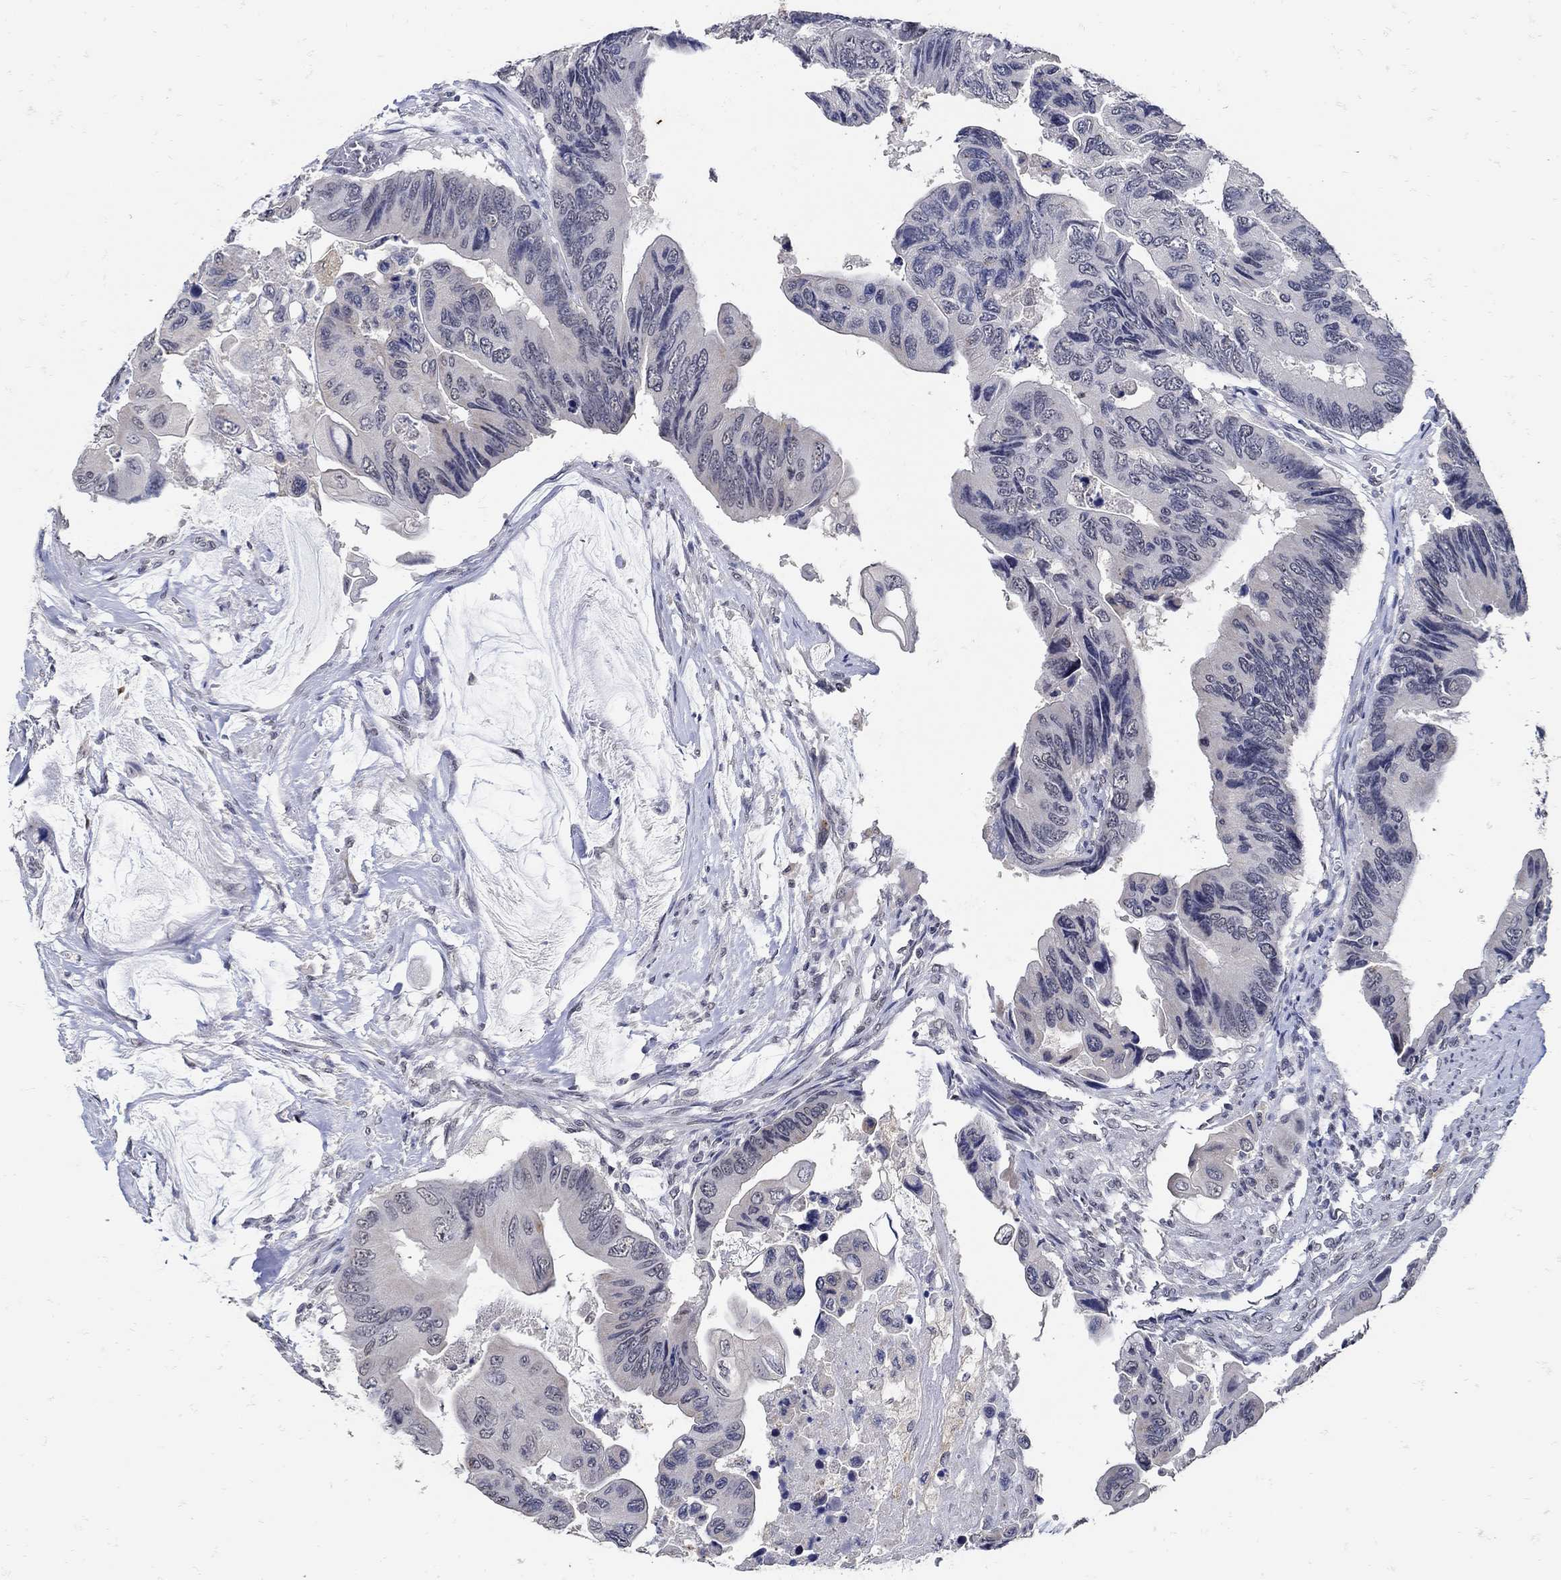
{"staining": {"intensity": "negative", "quantity": "none", "location": "none"}, "tissue": "colorectal cancer", "cell_type": "Tumor cells", "image_type": "cancer", "snomed": [{"axis": "morphology", "description": "Adenocarcinoma, NOS"}, {"axis": "topography", "description": "Rectum"}], "caption": "IHC photomicrograph of neoplastic tissue: human adenocarcinoma (colorectal) stained with DAB (3,3'-diaminobenzidine) displays no significant protein positivity in tumor cells. The staining was performed using DAB to visualize the protein expression in brown, while the nuclei were stained in blue with hematoxylin (Magnification: 20x).", "gene": "KCNN3", "patient": {"sex": "male", "age": 63}}